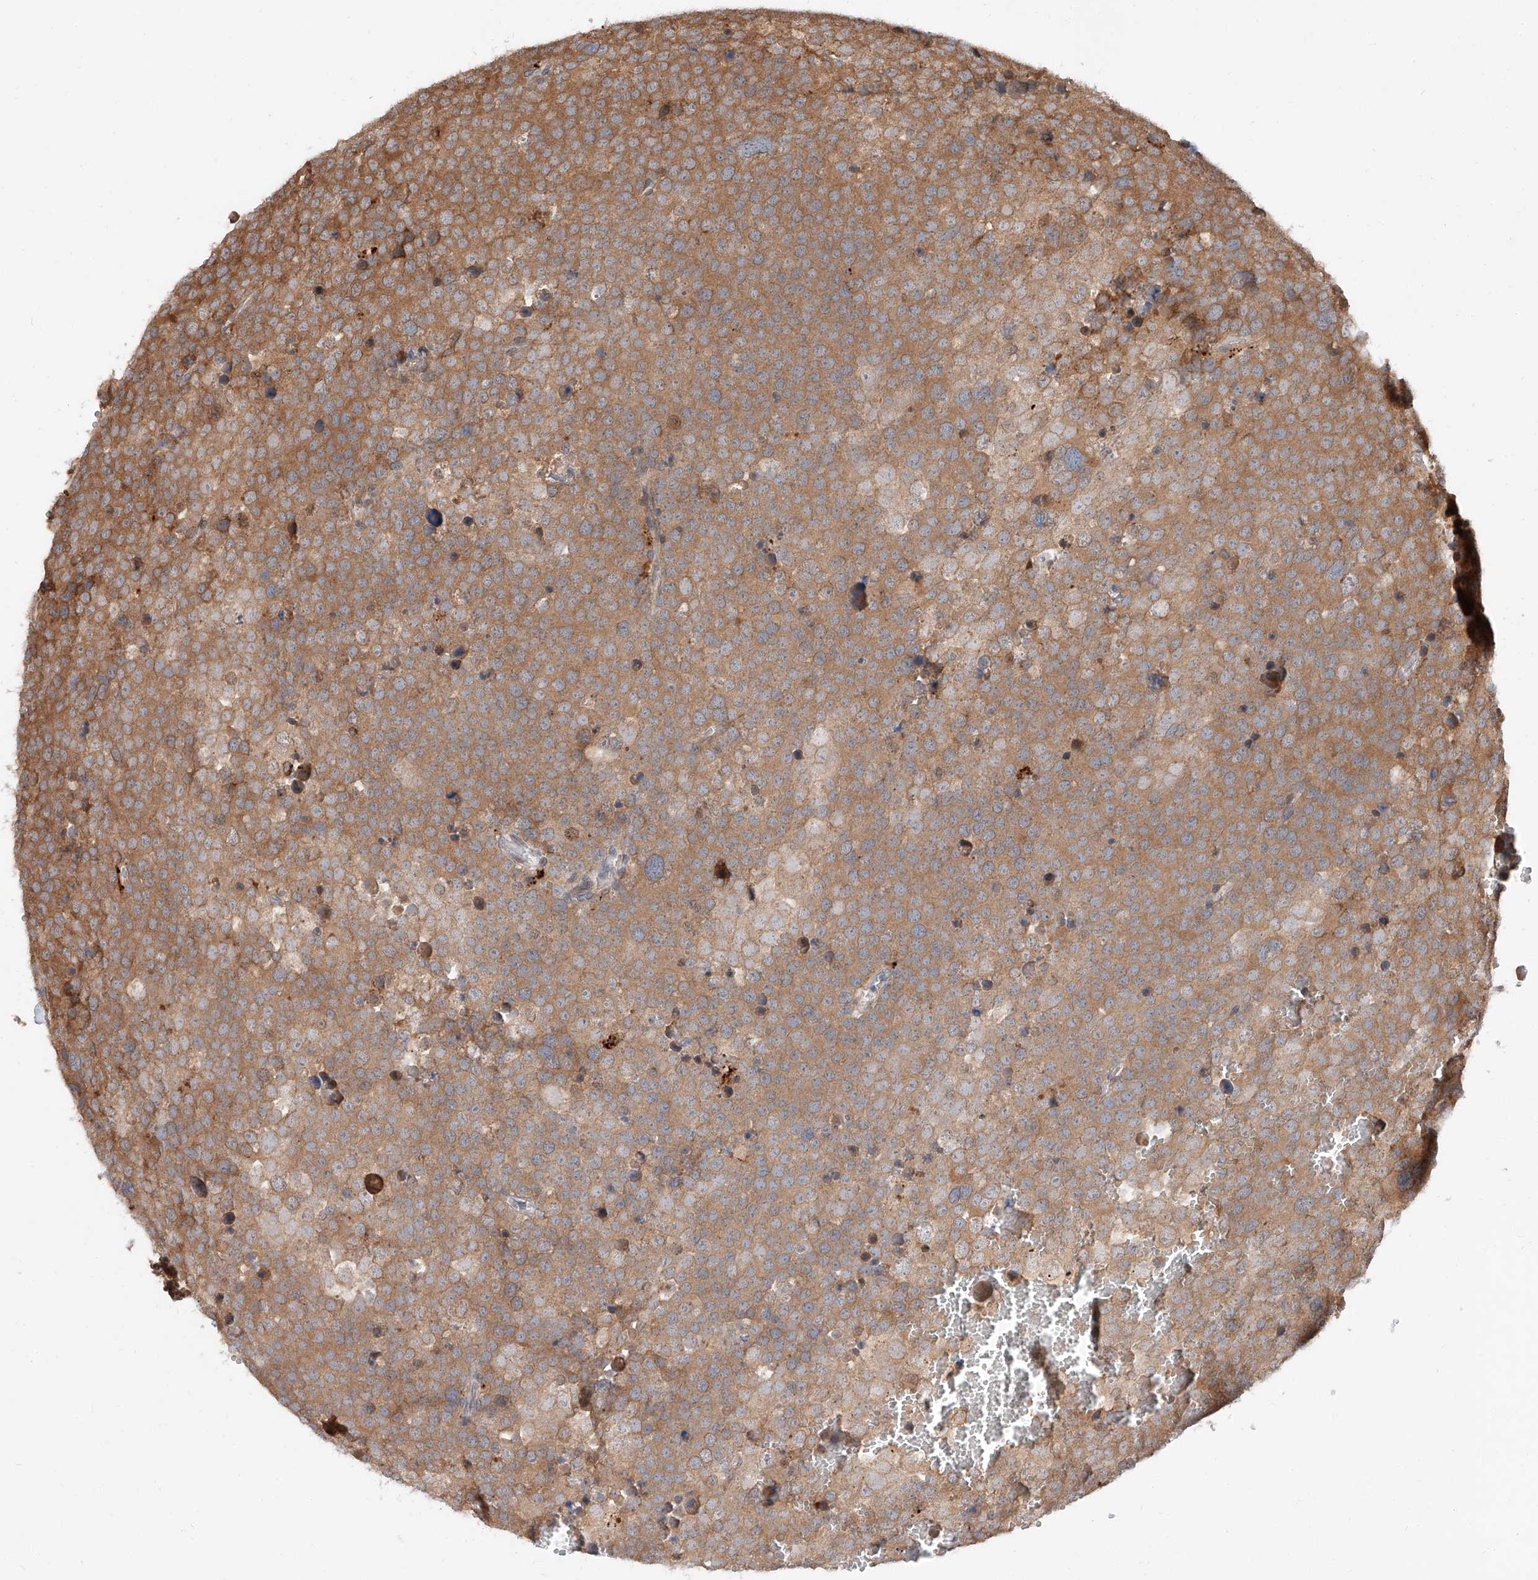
{"staining": {"intensity": "moderate", "quantity": ">75%", "location": "cytoplasmic/membranous"}, "tissue": "testis cancer", "cell_type": "Tumor cells", "image_type": "cancer", "snomed": [{"axis": "morphology", "description": "Seminoma, NOS"}, {"axis": "topography", "description": "Testis"}], "caption": "Testis cancer (seminoma) was stained to show a protein in brown. There is medium levels of moderate cytoplasmic/membranous expression in about >75% of tumor cells.", "gene": "DIRAS3", "patient": {"sex": "male", "age": 71}}